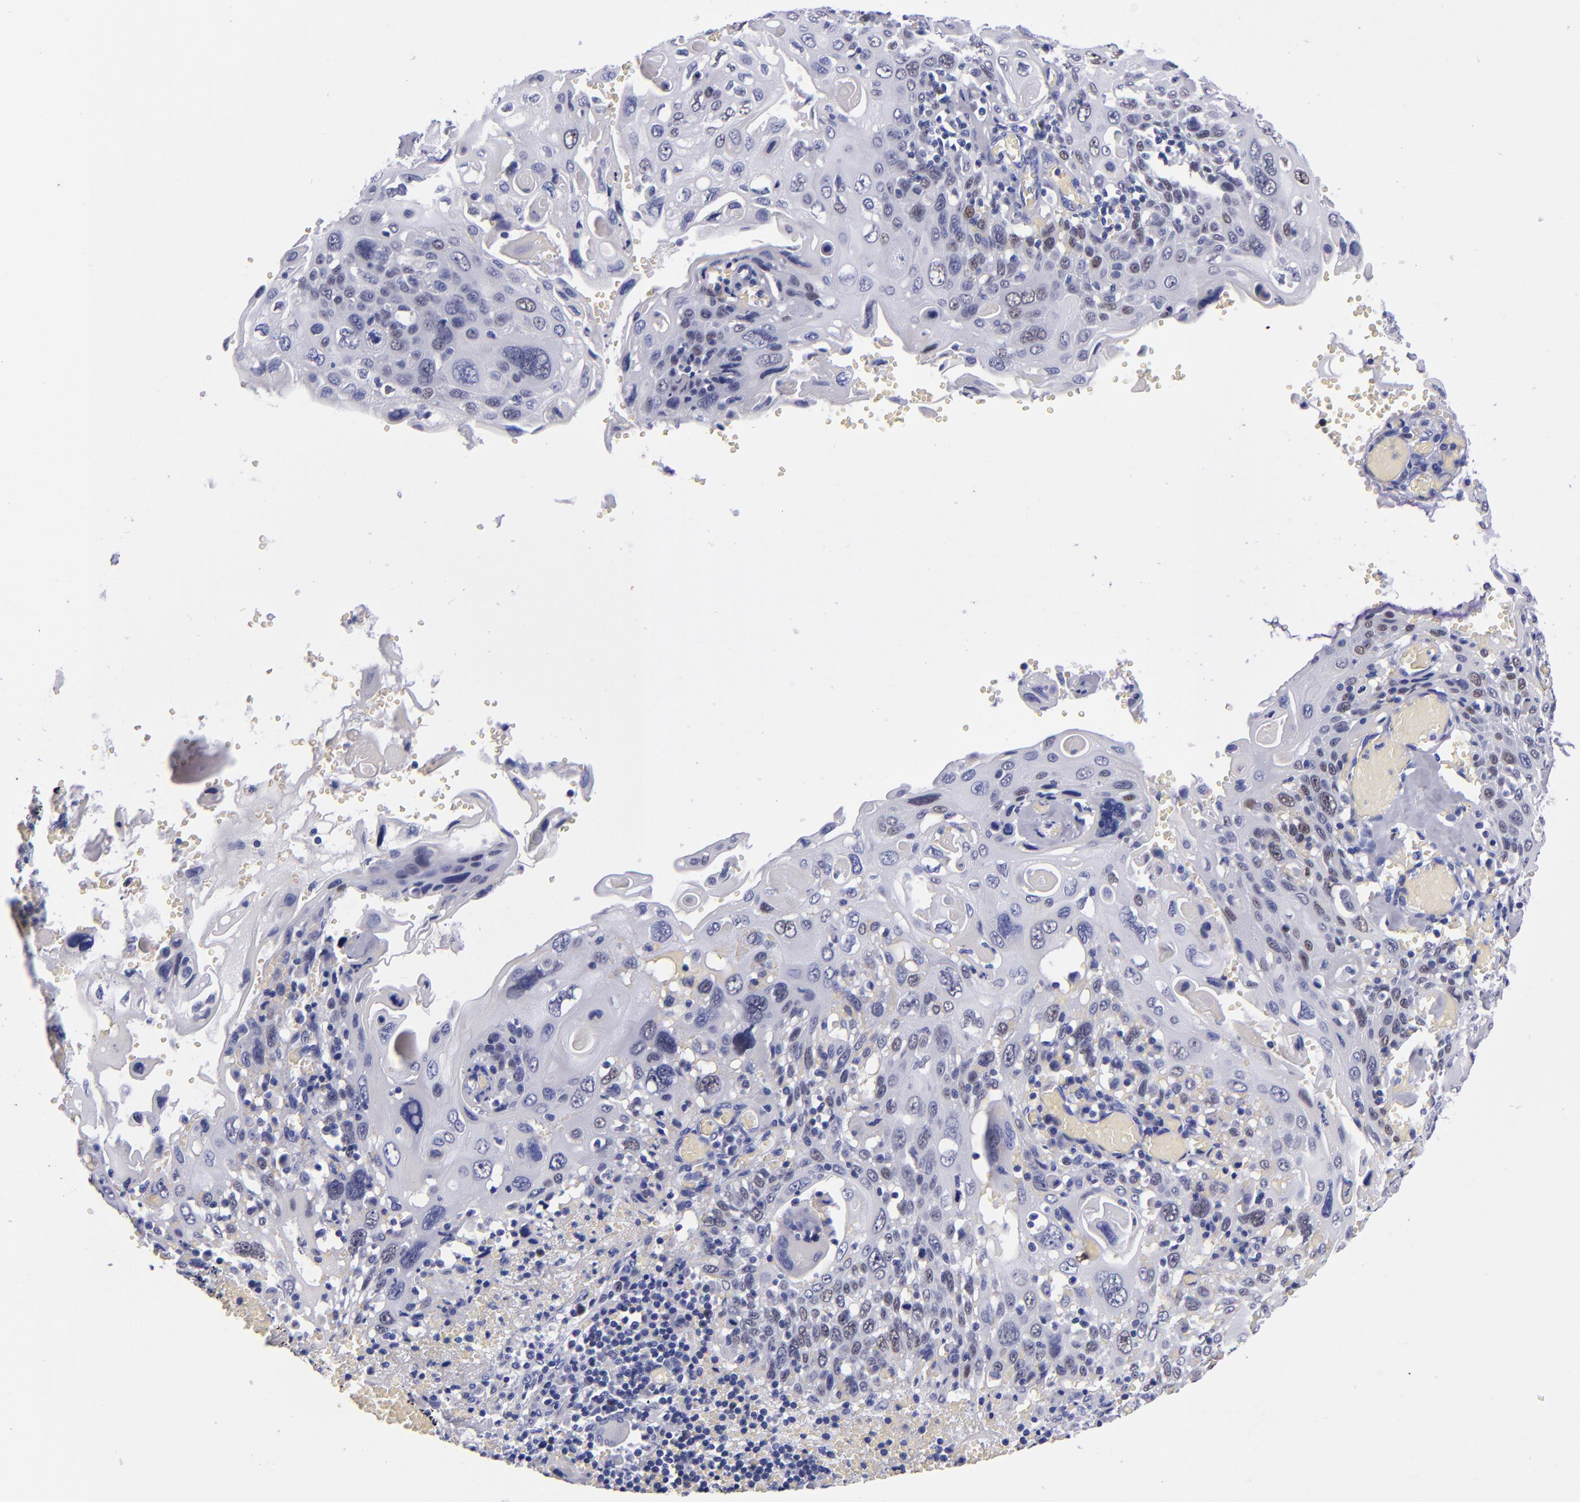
{"staining": {"intensity": "negative", "quantity": "none", "location": "none"}, "tissue": "cervical cancer", "cell_type": "Tumor cells", "image_type": "cancer", "snomed": [{"axis": "morphology", "description": "Squamous cell carcinoma, NOS"}, {"axis": "topography", "description": "Cervix"}], "caption": "This micrograph is of cervical cancer (squamous cell carcinoma) stained with immunohistochemistry (IHC) to label a protein in brown with the nuclei are counter-stained blue. There is no expression in tumor cells.", "gene": "MCM7", "patient": {"sex": "female", "age": 54}}